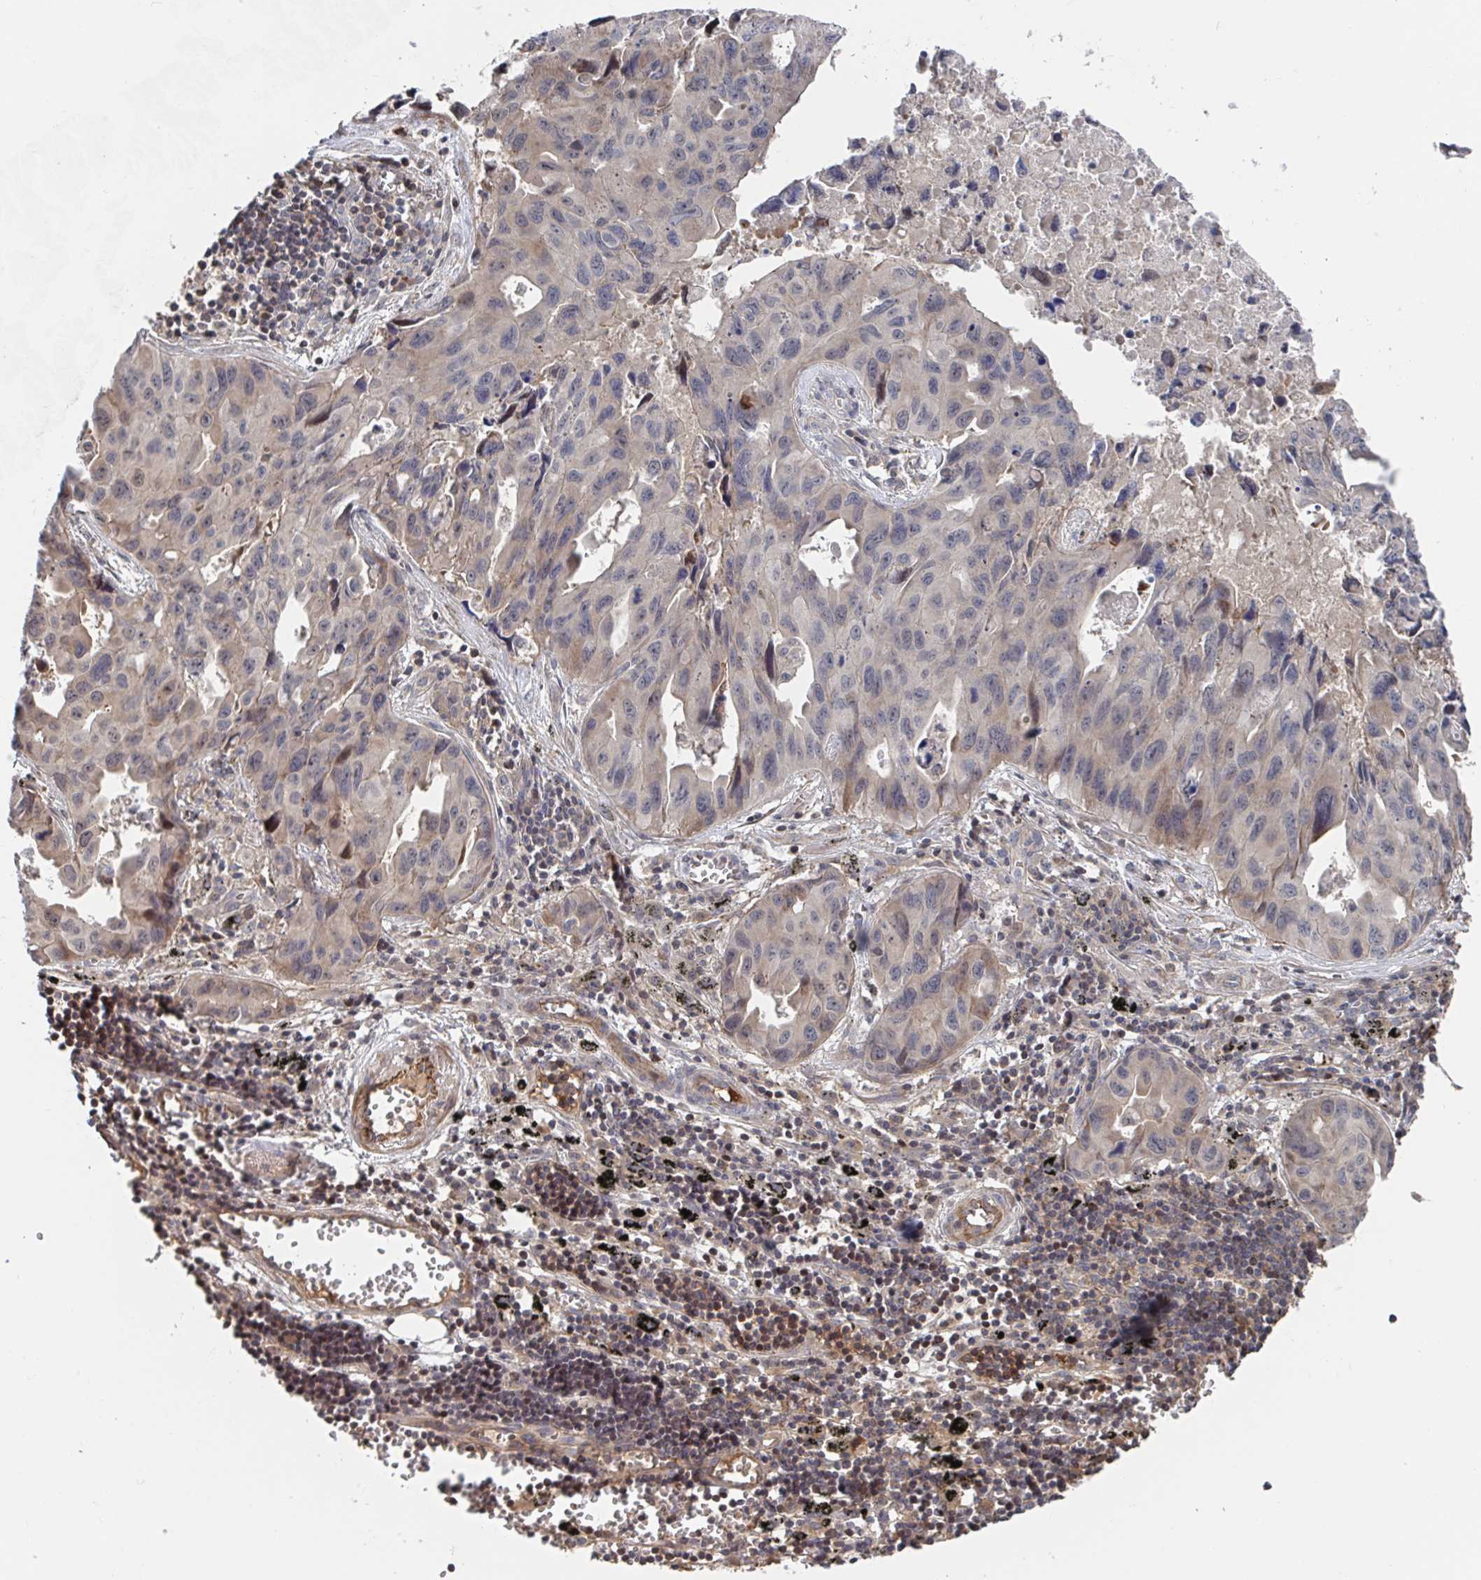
{"staining": {"intensity": "weak", "quantity": "<25%", "location": "cytoplasmic/membranous,nuclear"}, "tissue": "lung cancer", "cell_type": "Tumor cells", "image_type": "cancer", "snomed": [{"axis": "morphology", "description": "Adenocarcinoma, NOS"}, {"axis": "topography", "description": "Lymph node"}, {"axis": "topography", "description": "Lung"}], "caption": "IHC of human lung cancer (adenocarcinoma) exhibits no staining in tumor cells. (DAB (3,3'-diaminobenzidine) immunohistochemistry (IHC), high magnification).", "gene": "DHRS12", "patient": {"sex": "male", "age": 64}}